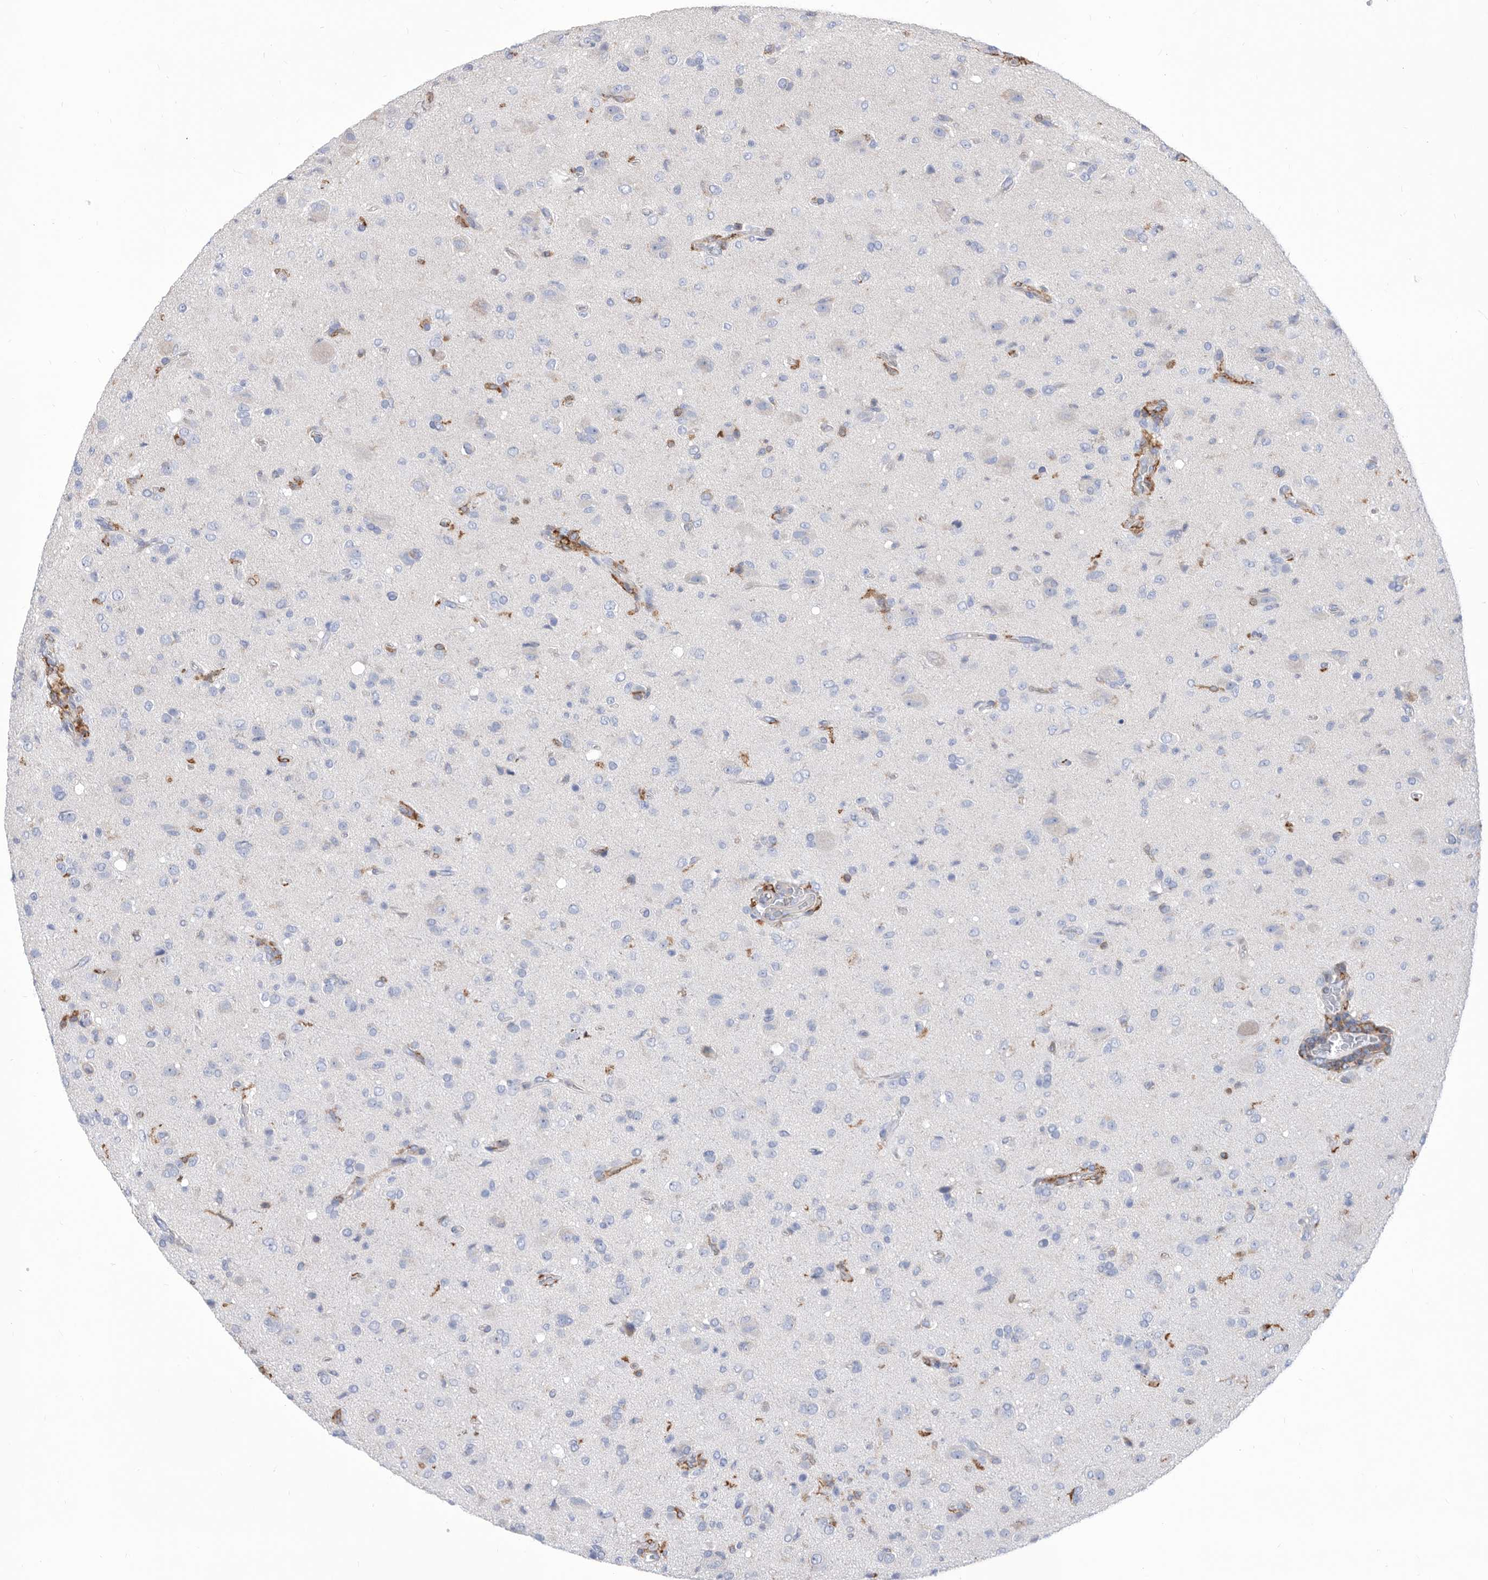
{"staining": {"intensity": "negative", "quantity": "none", "location": "none"}, "tissue": "glioma", "cell_type": "Tumor cells", "image_type": "cancer", "snomed": [{"axis": "morphology", "description": "Glioma, malignant, High grade"}, {"axis": "topography", "description": "Brain"}], "caption": "Photomicrograph shows no protein staining in tumor cells of malignant glioma (high-grade) tissue.", "gene": "SMG7", "patient": {"sex": "female", "age": 57}}